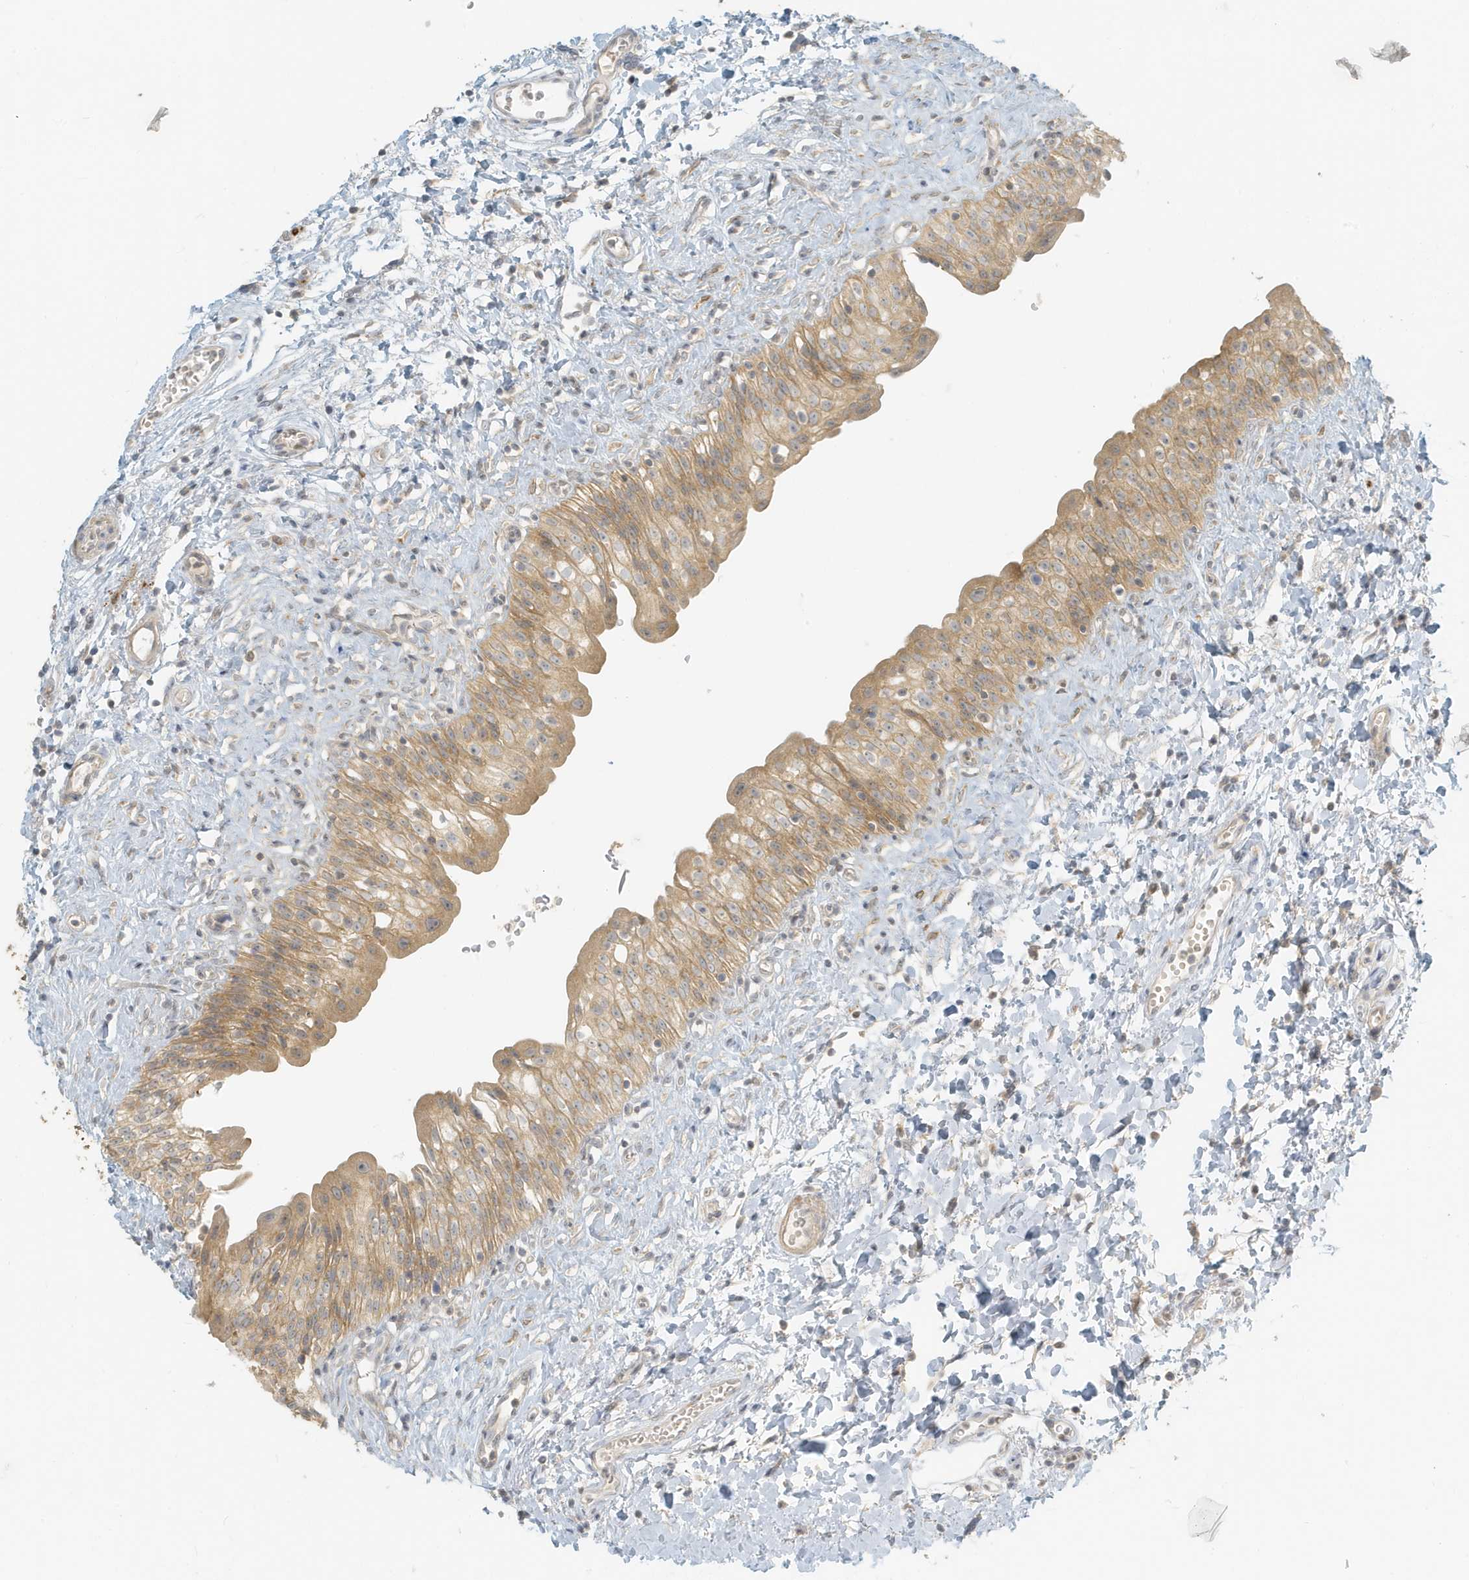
{"staining": {"intensity": "moderate", "quantity": ">75%", "location": "cytoplasmic/membranous"}, "tissue": "urinary bladder", "cell_type": "Urothelial cells", "image_type": "normal", "snomed": [{"axis": "morphology", "description": "Normal tissue, NOS"}, {"axis": "topography", "description": "Urinary bladder"}], "caption": "The image exhibits immunohistochemical staining of unremarkable urinary bladder. There is moderate cytoplasmic/membranous staining is appreciated in approximately >75% of urothelial cells.", "gene": "MCOLN1", "patient": {"sex": "male", "age": 51}}